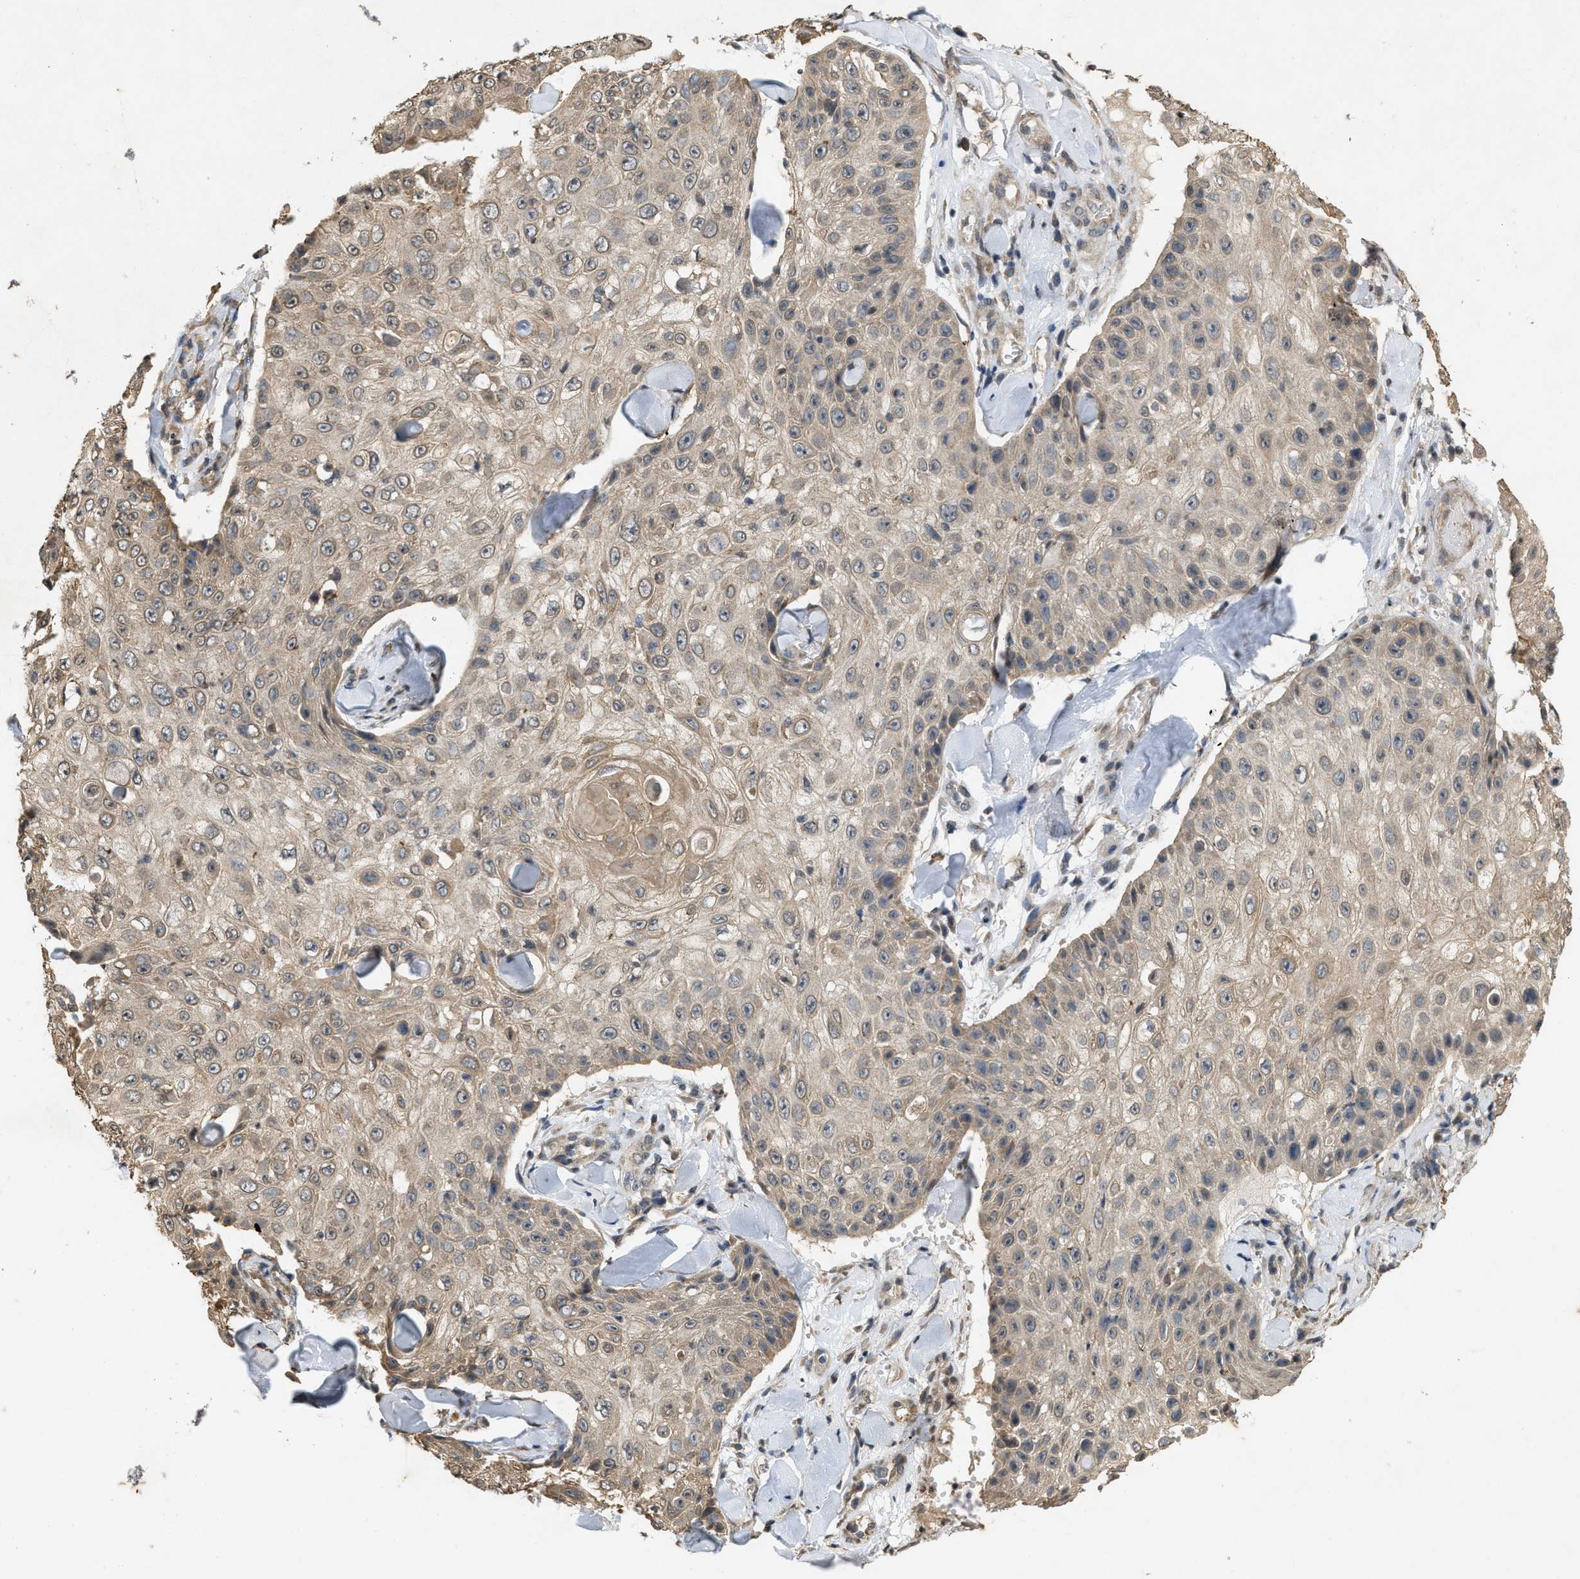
{"staining": {"intensity": "weak", "quantity": ">75%", "location": "cytoplasmic/membranous"}, "tissue": "skin cancer", "cell_type": "Tumor cells", "image_type": "cancer", "snomed": [{"axis": "morphology", "description": "Squamous cell carcinoma, NOS"}, {"axis": "topography", "description": "Skin"}], "caption": "Immunohistochemical staining of squamous cell carcinoma (skin) exhibits weak cytoplasmic/membranous protein positivity in about >75% of tumor cells. (IHC, brightfield microscopy, high magnification).", "gene": "KIF21A", "patient": {"sex": "male", "age": 86}}